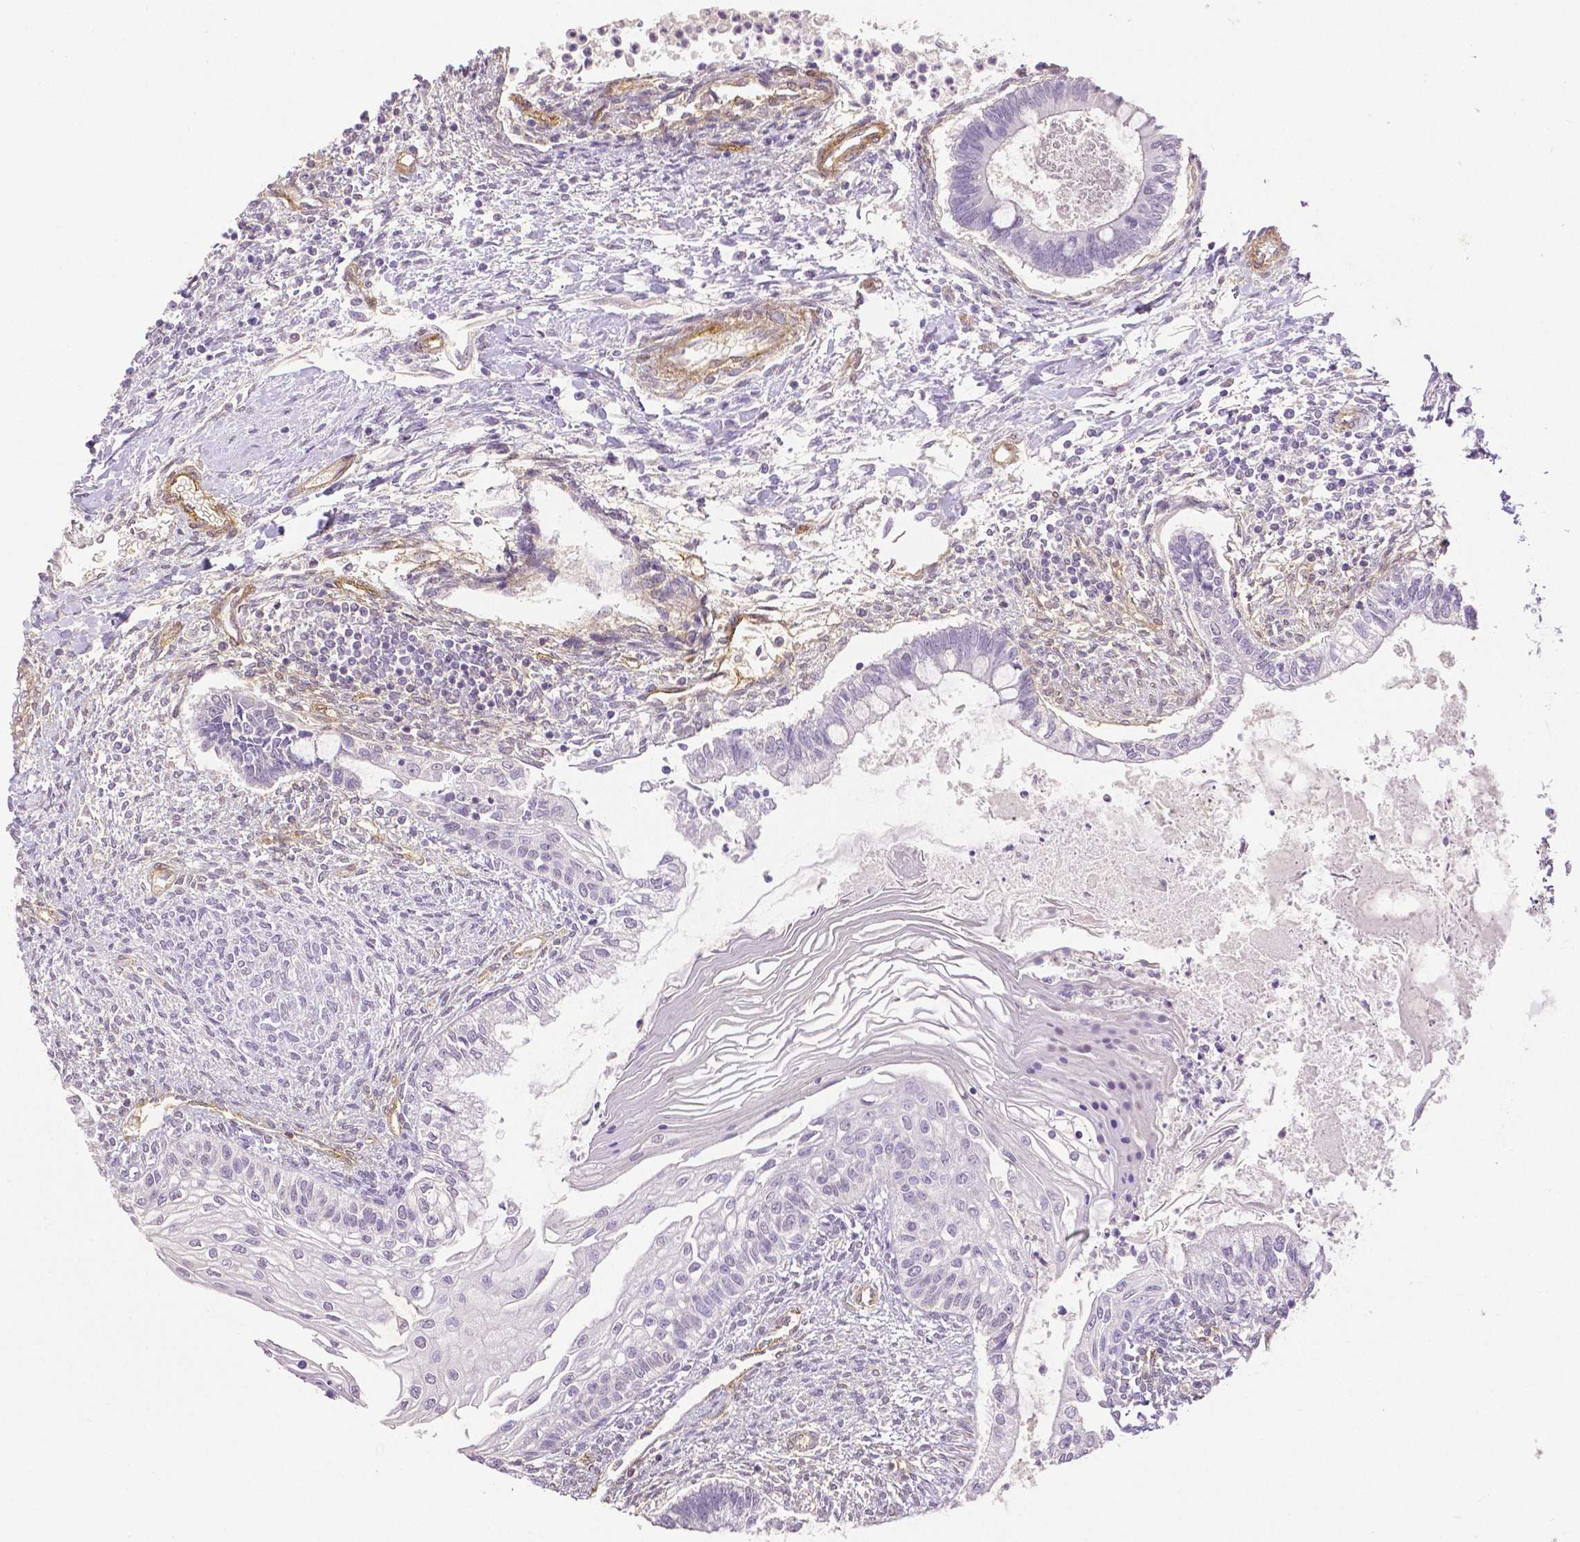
{"staining": {"intensity": "negative", "quantity": "none", "location": "none"}, "tissue": "testis cancer", "cell_type": "Tumor cells", "image_type": "cancer", "snomed": [{"axis": "morphology", "description": "Carcinoma, Embryonal, NOS"}, {"axis": "topography", "description": "Testis"}], "caption": "Immunohistochemical staining of testis cancer (embryonal carcinoma) demonstrates no significant expression in tumor cells. (DAB (3,3'-diaminobenzidine) IHC, high magnification).", "gene": "THY1", "patient": {"sex": "male", "age": 37}}